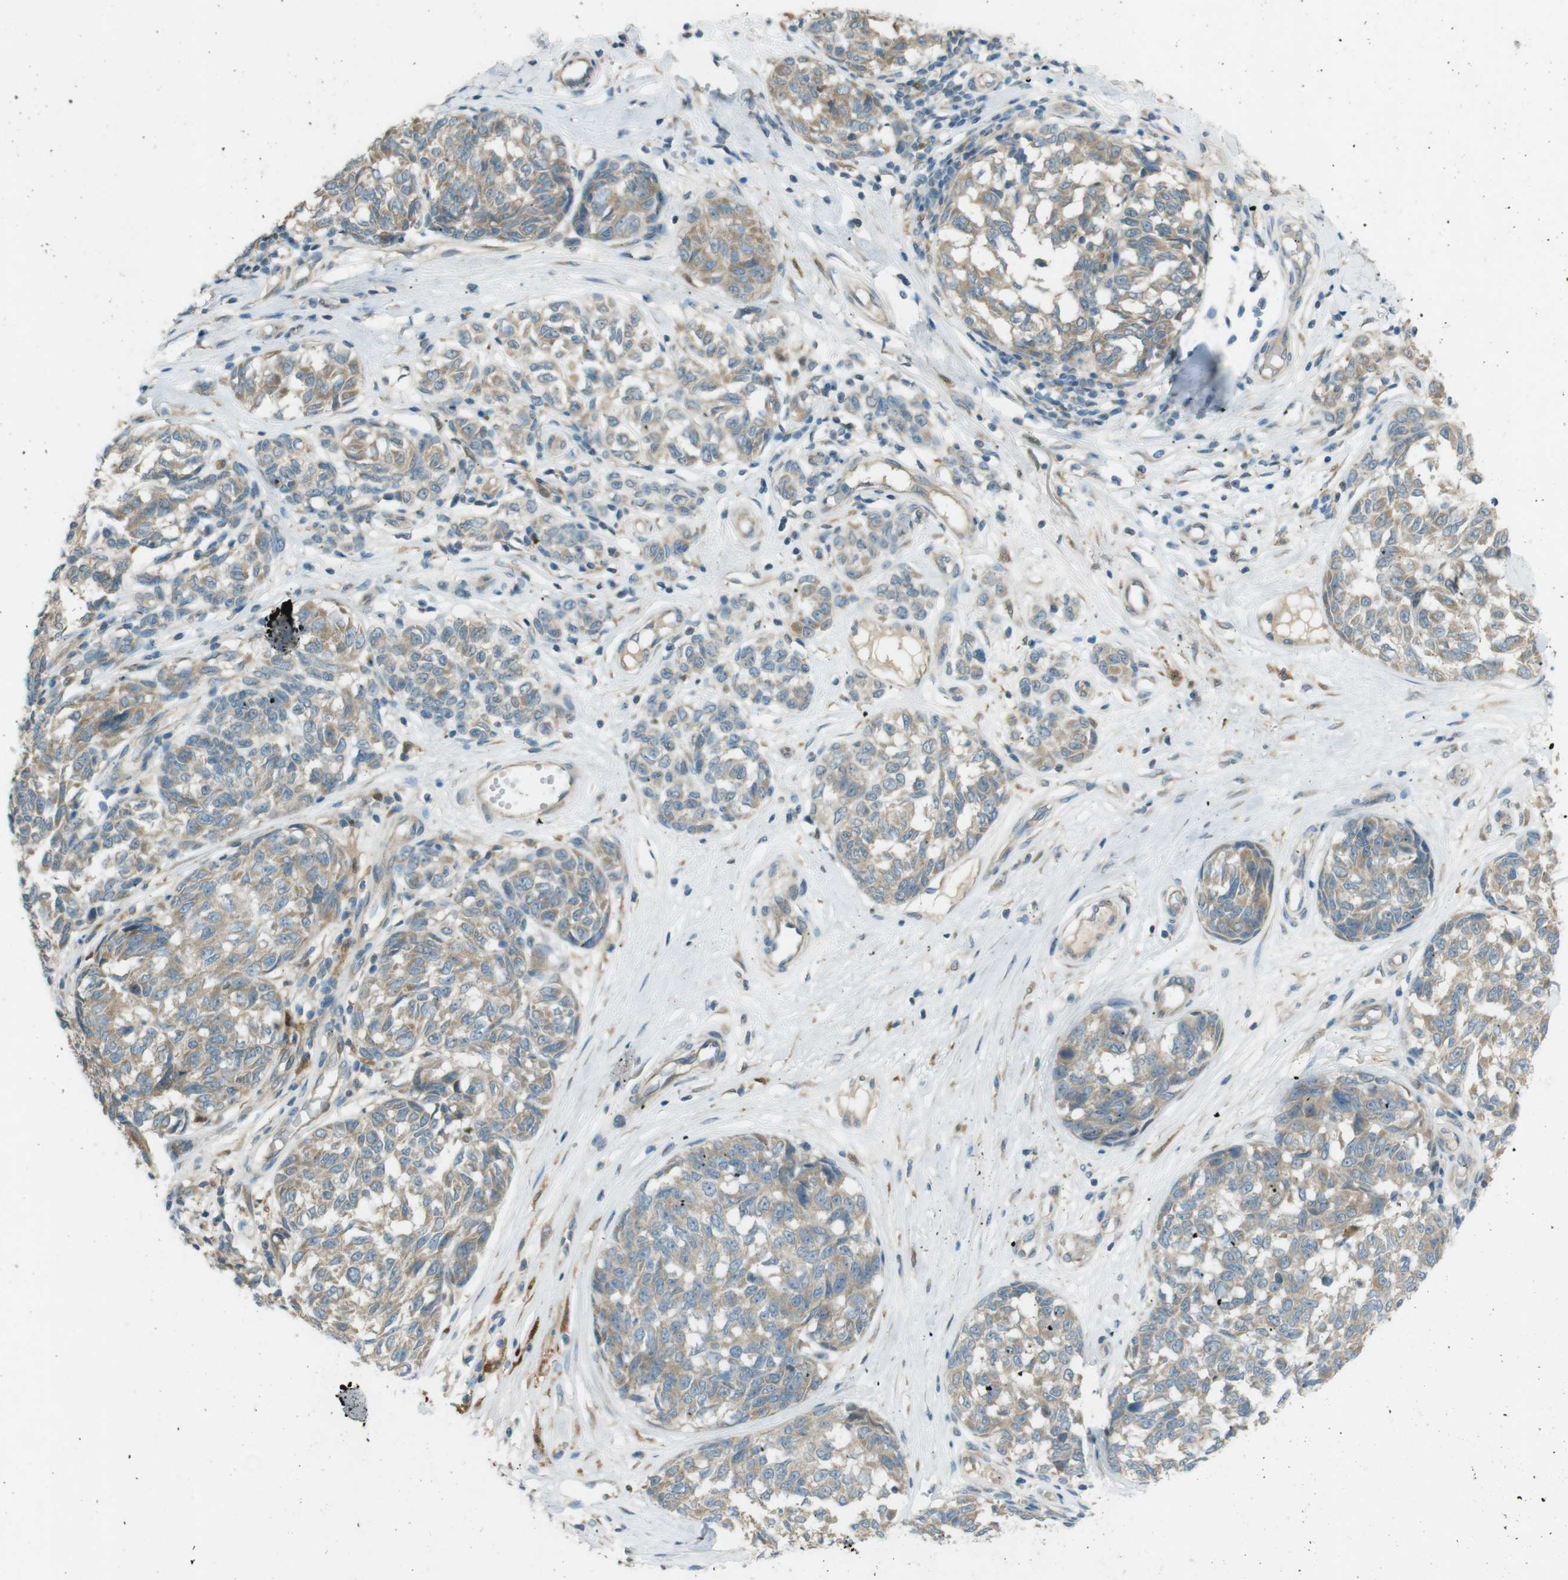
{"staining": {"intensity": "moderate", "quantity": ">75%", "location": "cytoplasmic/membranous"}, "tissue": "melanoma", "cell_type": "Tumor cells", "image_type": "cancer", "snomed": [{"axis": "morphology", "description": "Malignant melanoma, NOS"}, {"axis": "topography", "description": "Skin"}], "caption": "The micrograph exhibits immunohistochemical staining of melanoma. There is moderate cytoplasmic/membranous expression is identified in approximately >75% of tumor cells. The staining is performed using DAB (3,3'-diaminobenzidine) brown chromogen to label protein expression. The nuclei are counter-stained blue using hematoxylin.", "gene": "TMEM41B", "patient": {"sex": "female", "age": 64}}